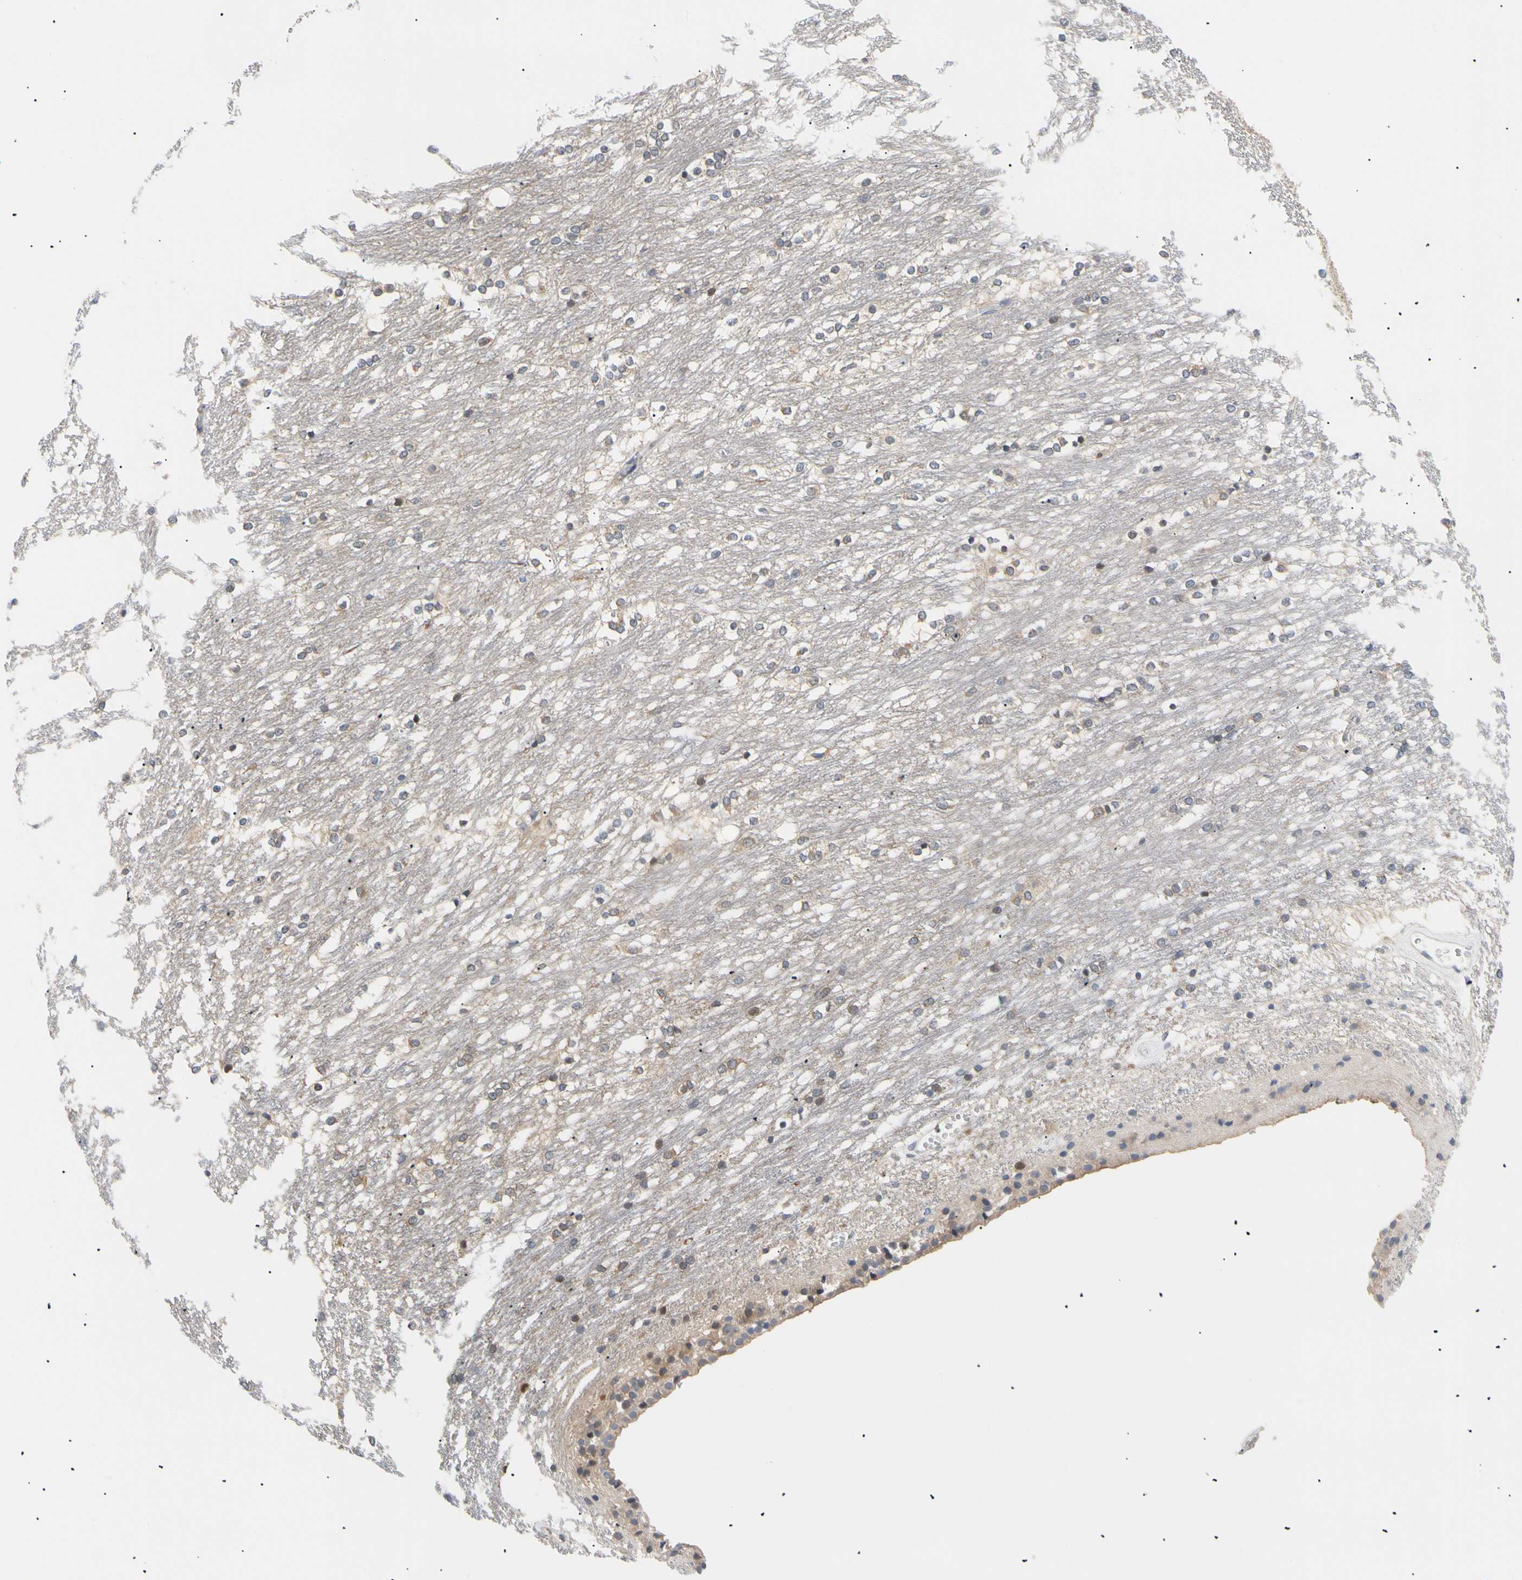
{"staining": {"intensity": "moderate", "quantity": "25%-75%", "location": "cytoplasmic/membranous"}, "tissue": "caudate", "cell_type": "Glial cells", "image_type": "normal", "snomed": [{"axis": "morphology", "description": "Normal tissue, NOS"}, {"axis": "topography", "description": "Lateral ventricle wall"}], "caption": "Immunohistochemical staining of benign human caudate reveals moderate cytoplasmic/membranous protein expression in approximately 25%-75% of glial cells. The staining was performed using DAB, with brown indicating positive protein expression. Nuclei are stained blue with hematoxylin.", "gene": "SEC23B", "patient": {"sex": "female", "age": 19}}